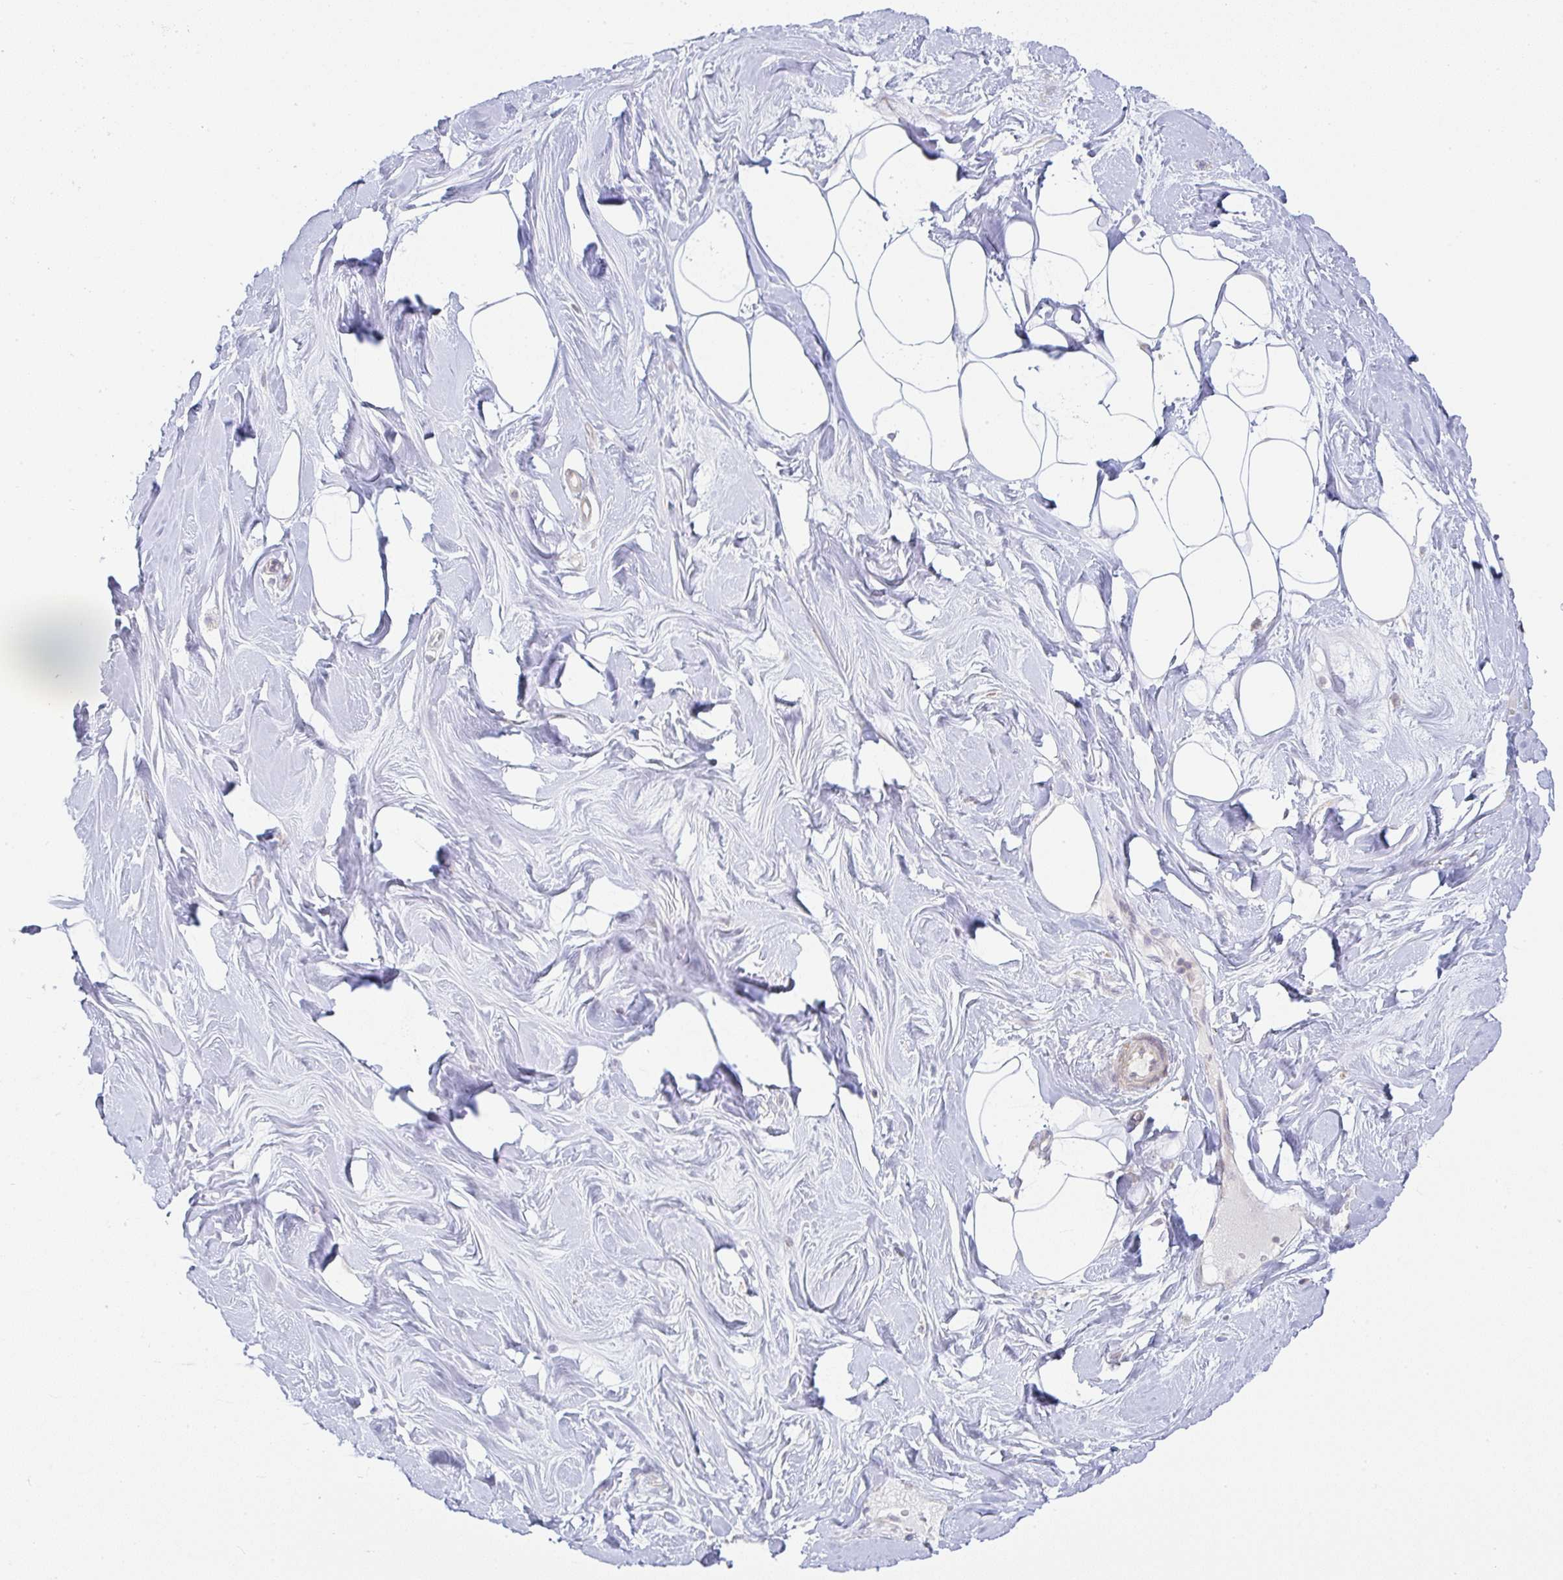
{"staining": {"intensity": "negative", "quantity": "none", "location": "none"}, "tissue": "breast", "cell_type": "Adipocytes", "image_type": "normal", "snomed": [{"axis": "morphology", "description": "Normal tissue, NOS"}, {"axis": "topography", "description": "Breast"}], "caption": "Immunohistochemistry (IHC) of benign breast demonstrates no staining in adipocytes.", "gene": "MOB1A", "patient": {"sex": "female", "age": 27}}